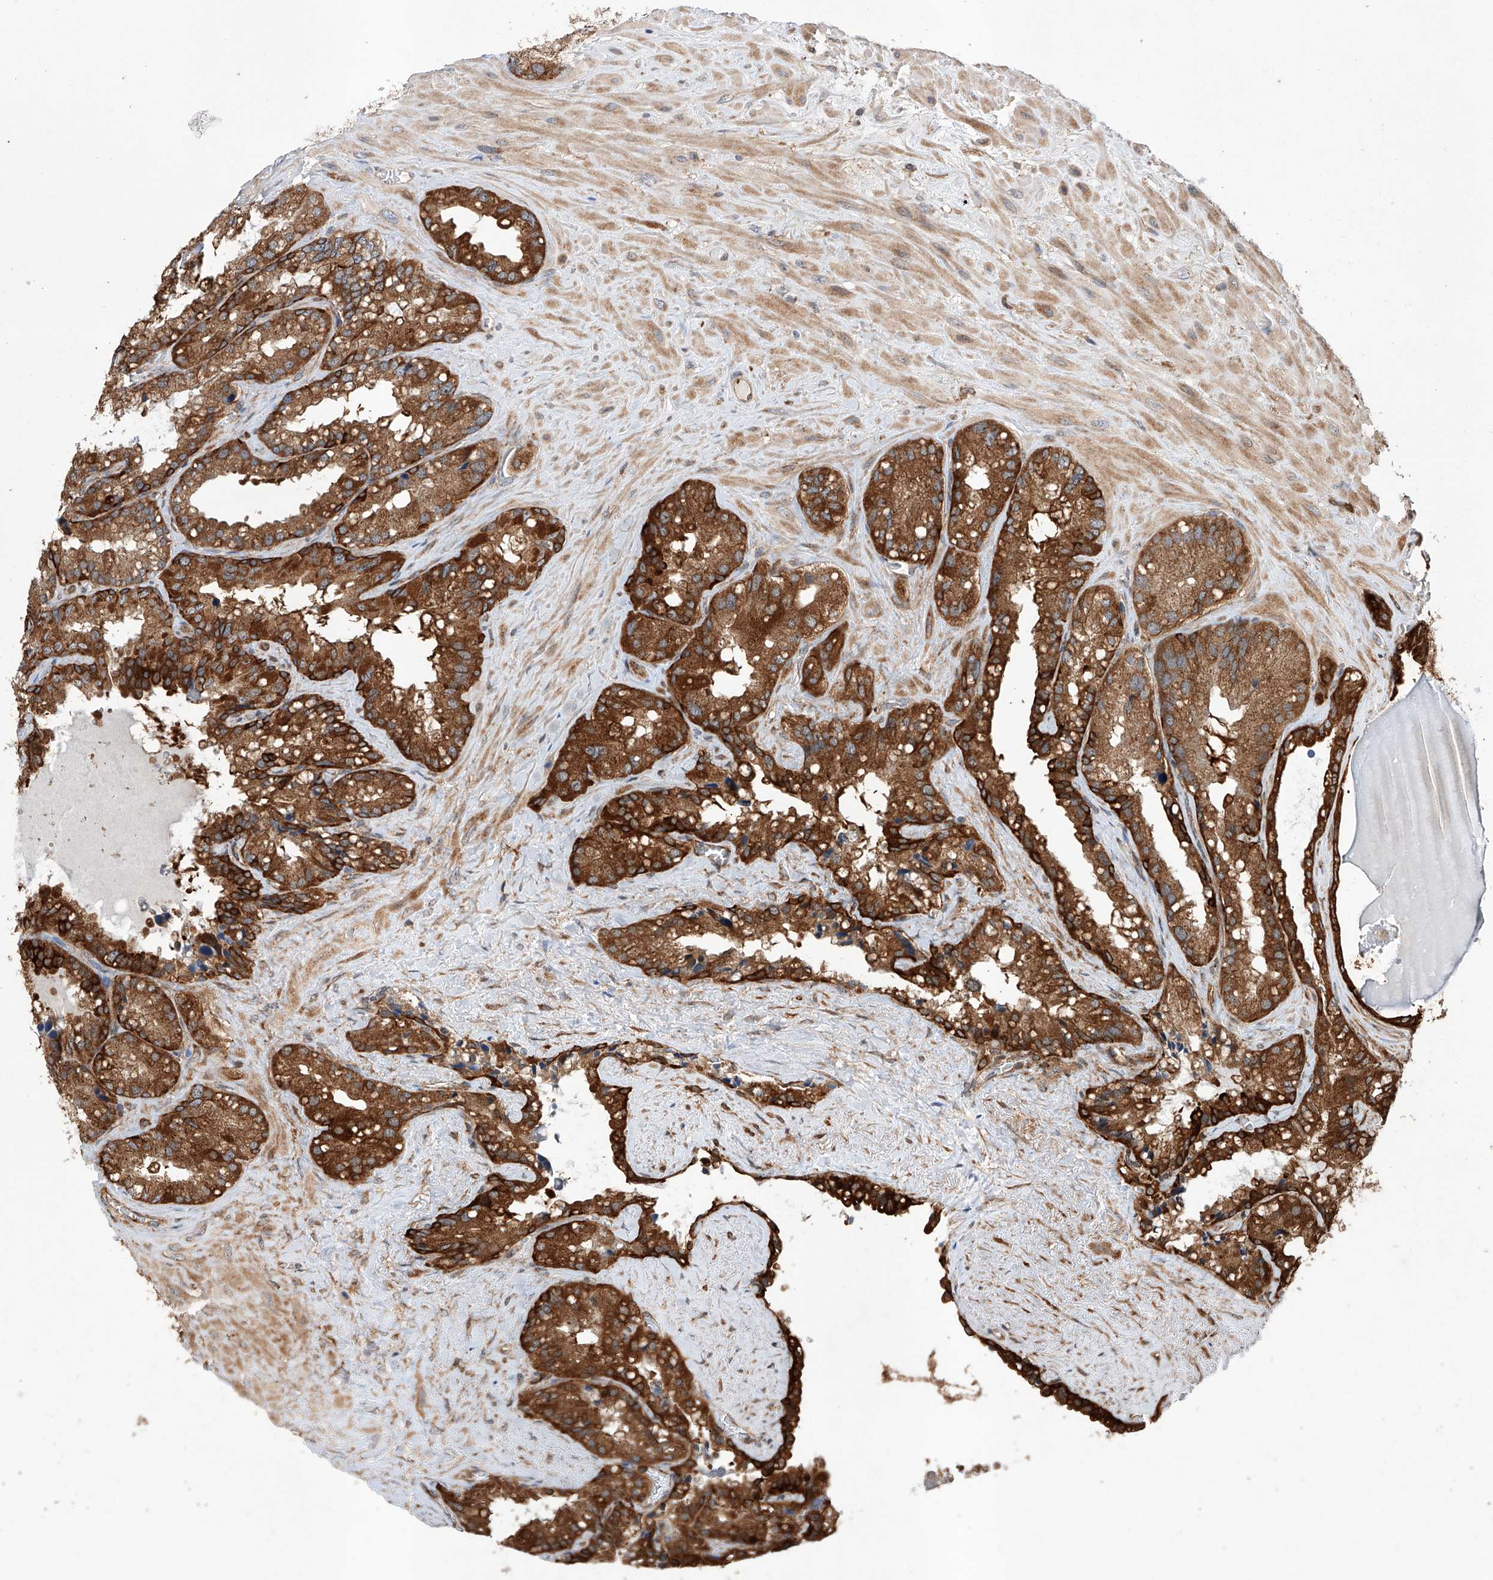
{"staining": {"intensity": "strong", "quantity": ">75%", "location": "cytoplasmic/membranous"}, "tissue": "seminal vesicle", "cell_type": "Glandular cells", "image_type": "normal", "snomed": [{"axis": "morphology", "description": "Normal tissue, NOS"}, {"axis": "topography", "description": "Prostate"}, {"axis": "topography", "description": "Seminal veicle"}], "caption": "An image of seminal vesicle stained for a protein exhibits strong cytoplasmic/membranous brown staining in glandular cells.", "gene": "TIMM23", "patient": {"sex": "male", "age": 68}}